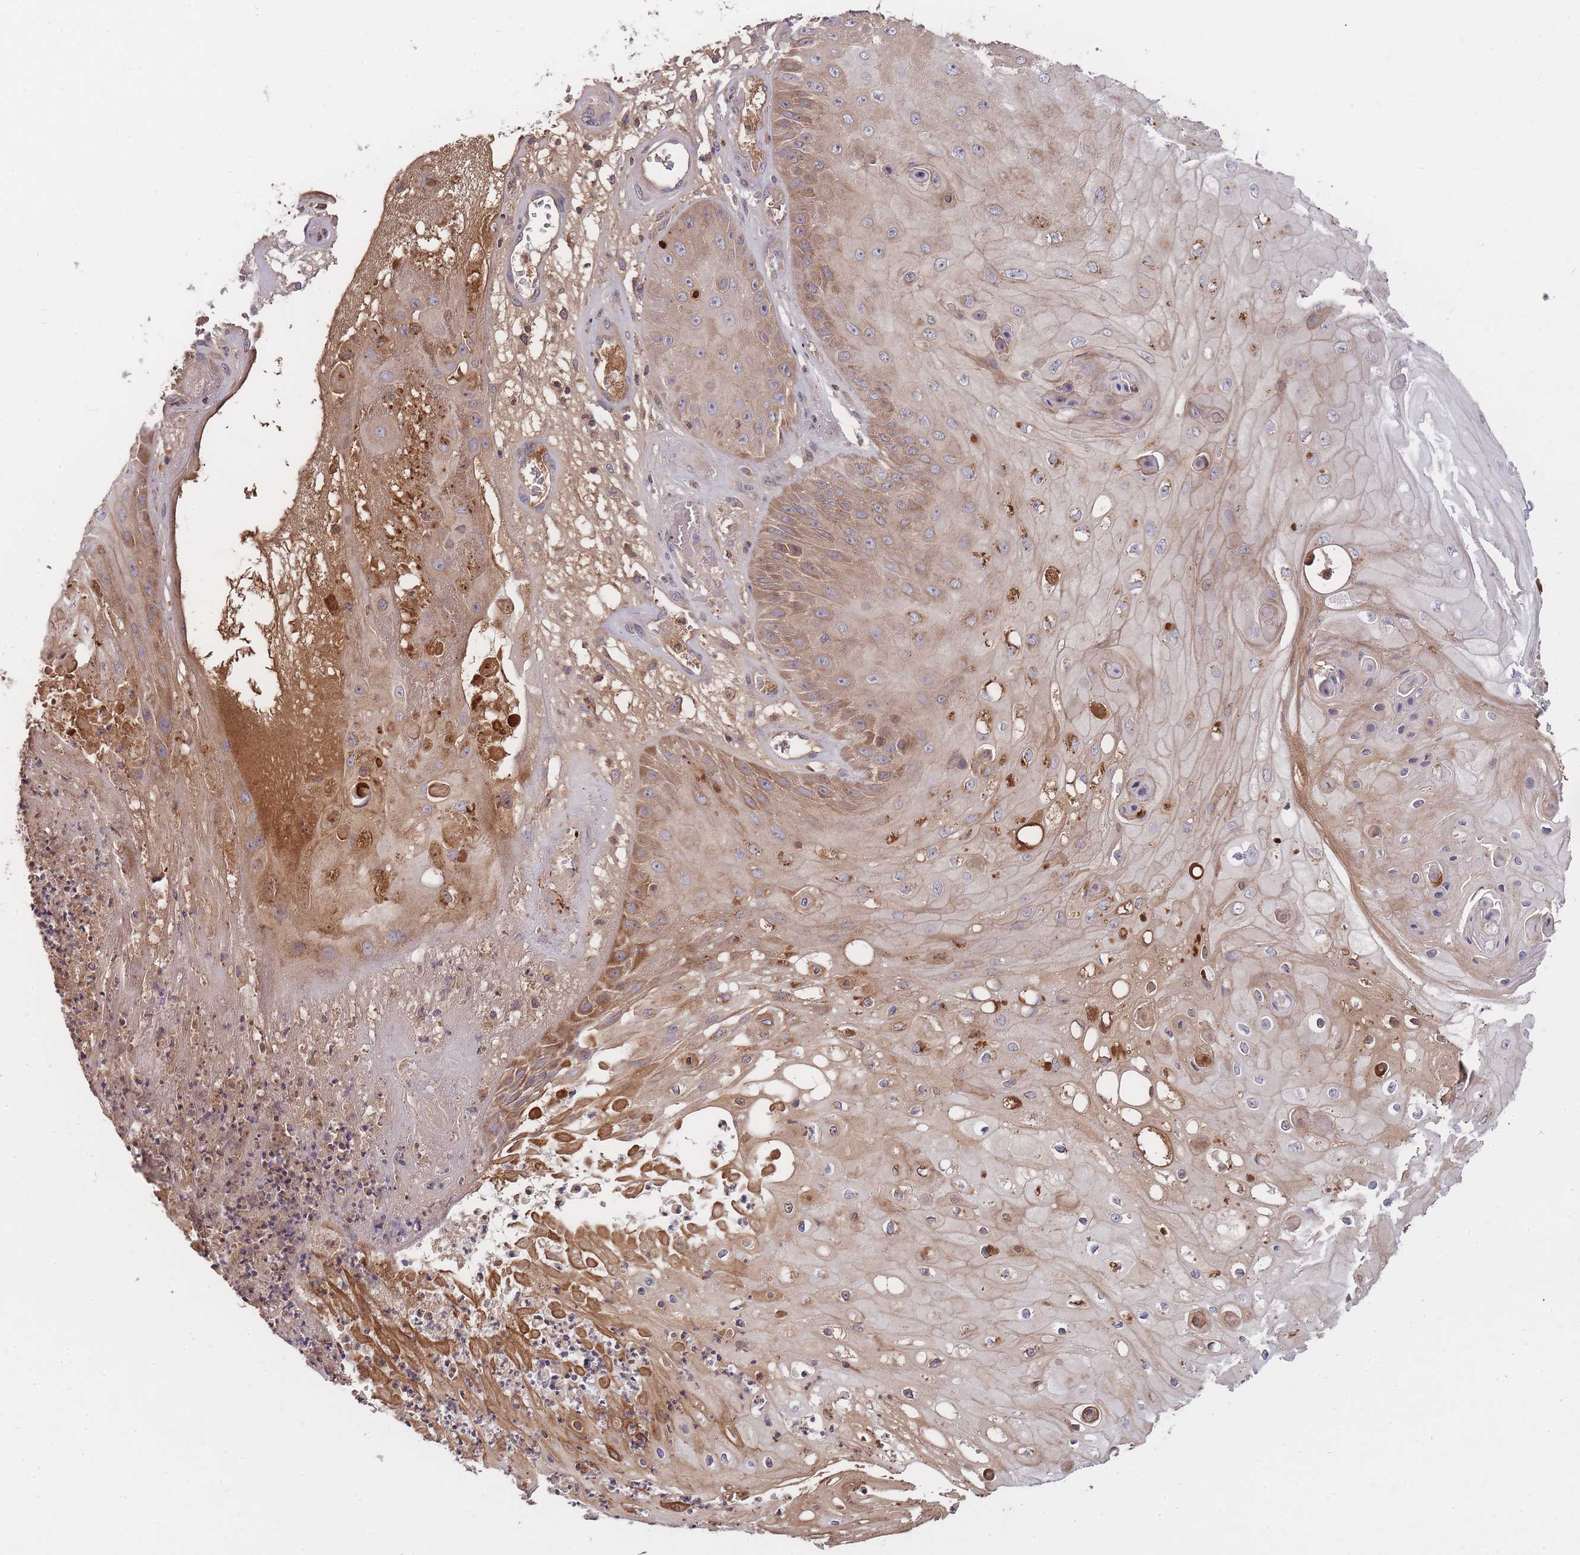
{"staining": {"intensity": "moderate", "quantity": ">75%", "location": "cytoplasmic/membranous"}, "tissue": "skin cancer", "cell_type": "Tumor cells", "image_type": "cancer", "snomed": [{"axis": "morphology", "description": "Squamous cell carcinoma, NOS"}, {"axis": "topography", "description": "Skin"}], "caption": "Immunohistochemistry (IHC) photomicrograph of human skin cancer (squamous cell carcinoma) stained for a protein (brown), which exhibits medium levels of moderate cytoplasmic/membranous expression in approximately >75% of tumor cells.", "gene": "RALGDS", "patient": {"sex": "male", "age": 70}}